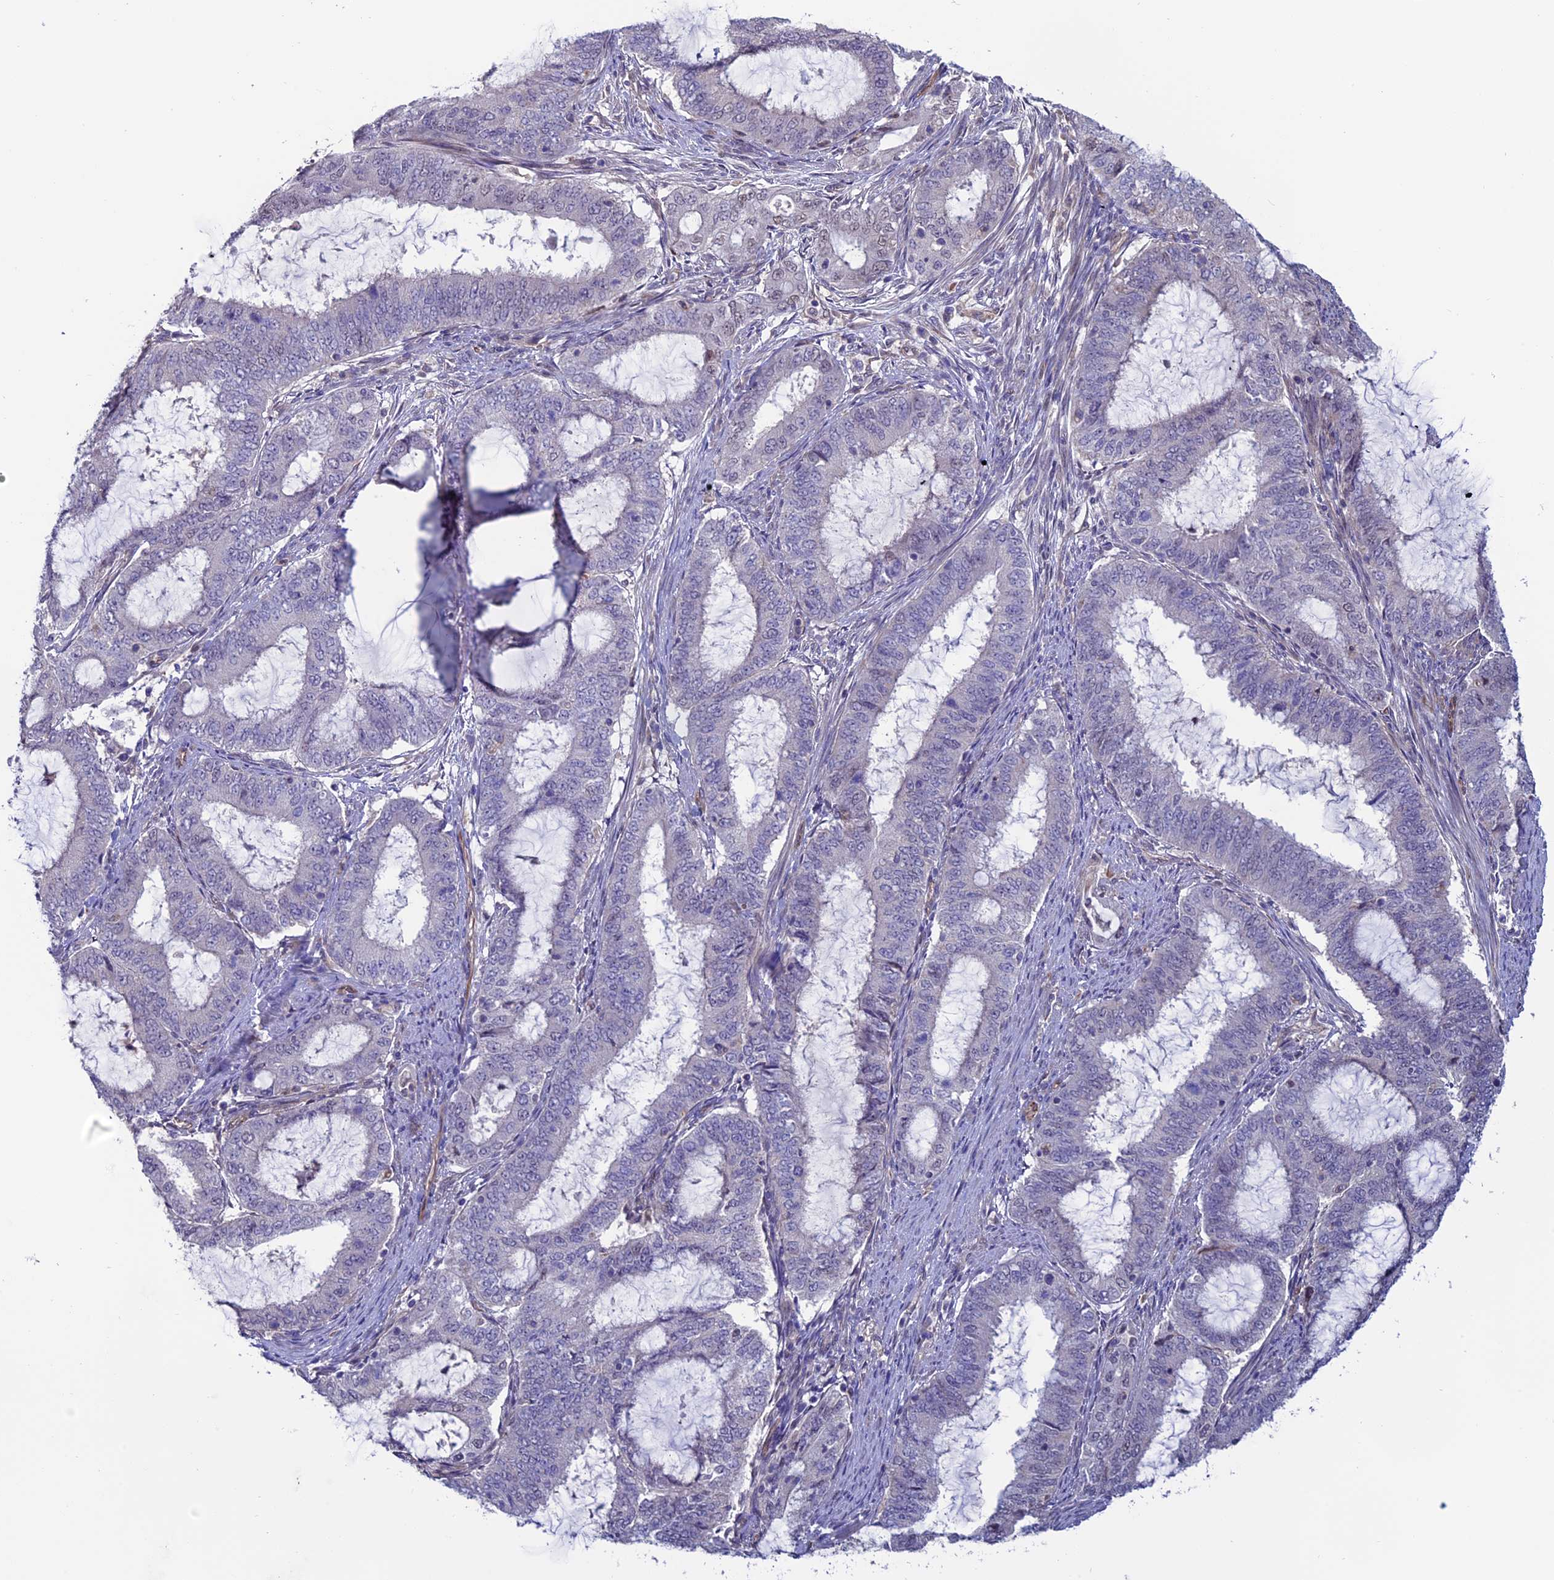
{"staining": {"intensity": "negative", "quantity": "none", "location": "none"}, "tissue": "endometrial cancer", "cell_type": "Tumor cells", "image_type": "cancer", "snomed": [{"axis": "morphology", "description": "Adenocarcinoma, NOS"}, {"axis": "topography", "description": "Endometrium"}], "caption": "This is an IHC image of adenocarcinoma (endometrial). There is no positivity in tumor cells.", "gene": "PDILT", "patient": {"sex": "female", "age": 51}}